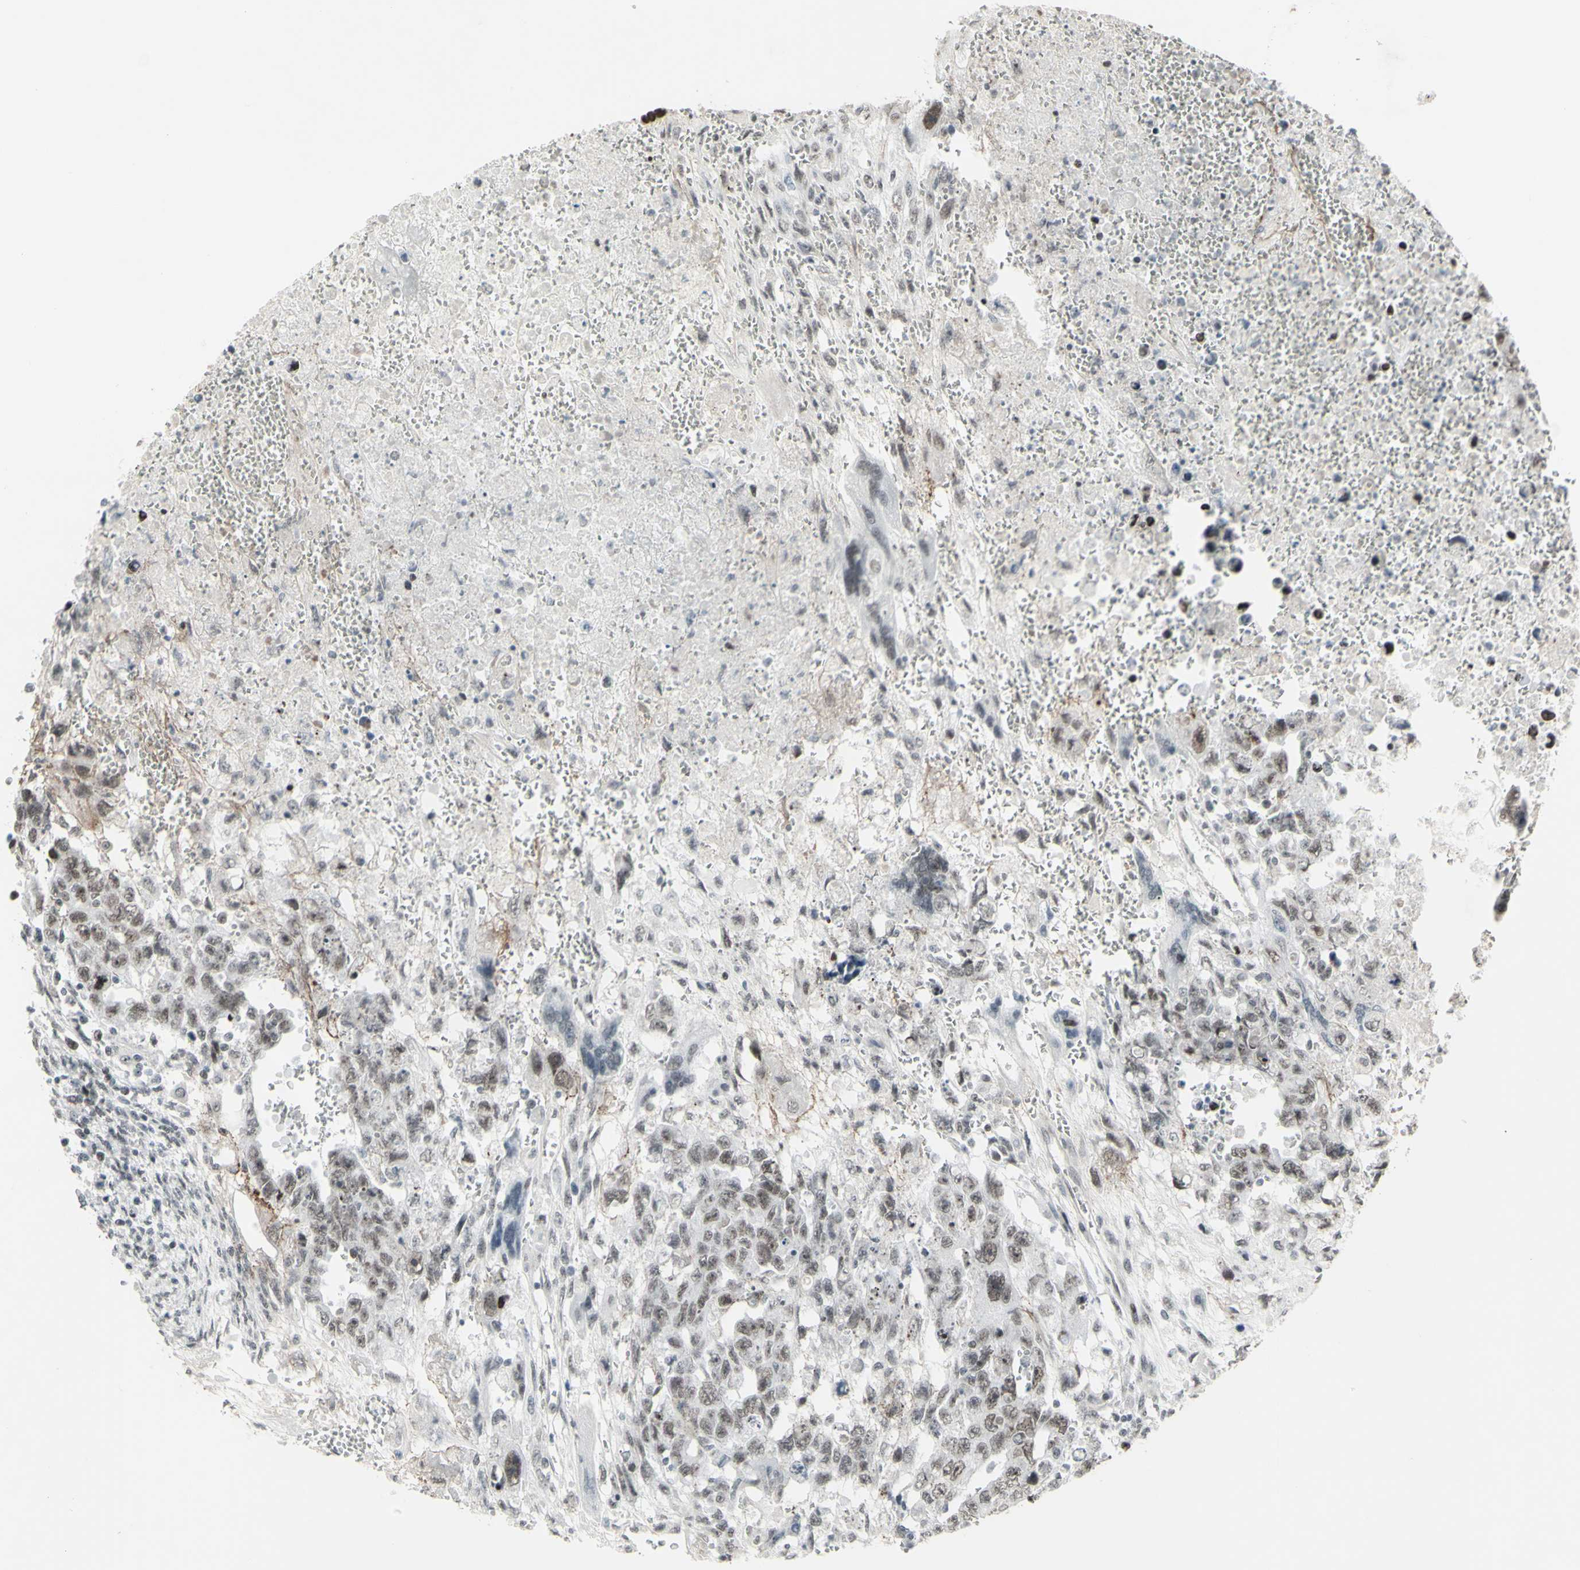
{"staining": {"intensity": "moderate", "quantity": "25%-75%", "location": "nuclear"}, "tissue": "testis cancer", "cell_type": "Tumor cells", "image_type": "cancer", "snomed": [{"axis": "morphology", "description": "Carcinoma, Embryonal, NOS"}, {"axis": "topography", "description": "Testis"}], "caption": "Immunohistochemistry staining of testis embryonal carcinoma, which exhibits medium levels of moderate nuclear positivity in approximately 25%-75% of tumor cells indicating moderate nuclear protein positivity. The staining was performed using DAB (3,3'-diaminobenzidine) (brown) for protein detection and nuclei were counterstained in hematoxylin (blue).", "gene": "SUPT6H", "patient": {"sex": "male", "age": 28}}